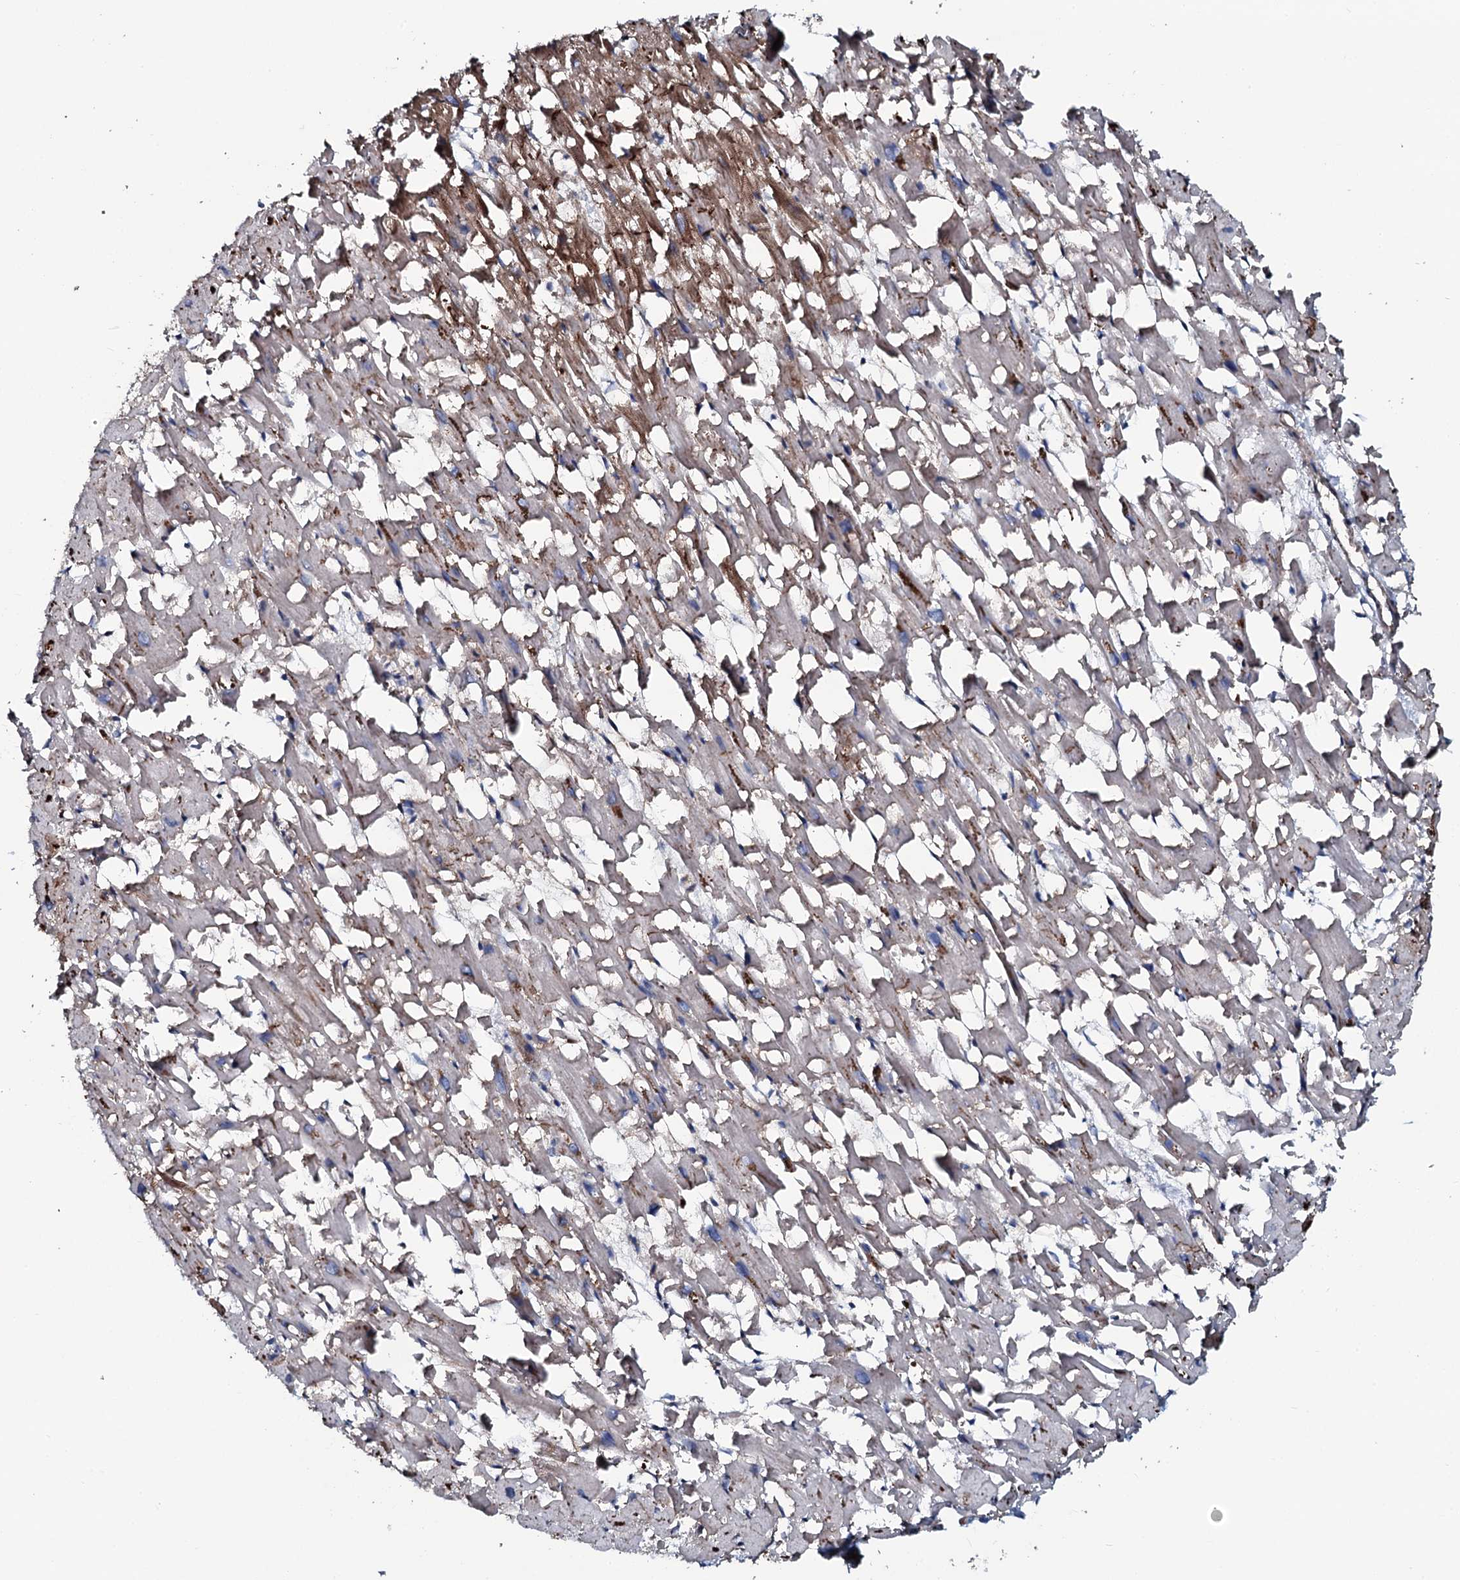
{"staining": {"intensity": "strong", "quantity": "25%-75%", "location": "cytoplasmic/membranous"}, "tissue": "heart muscle", "cell_type": "Cardiomyocytes", "image_type": "normal", "snomed": [{"axis": "morphology", "description": "Normal tissue, NOS"}, {"axis": "topography", "description": "Heart"}], "caption": "Immunohistochemistry (DAB (3,3'-diaminobenzidine)) staining of benign heart muscle displays strong cytoplasmic/membranous protein positivity in about 25%-75% of cardiomyocytes. Nuclei are stained in blue.", "gene": "USPL1", "patient": {"sex": "female", "age": 64}}